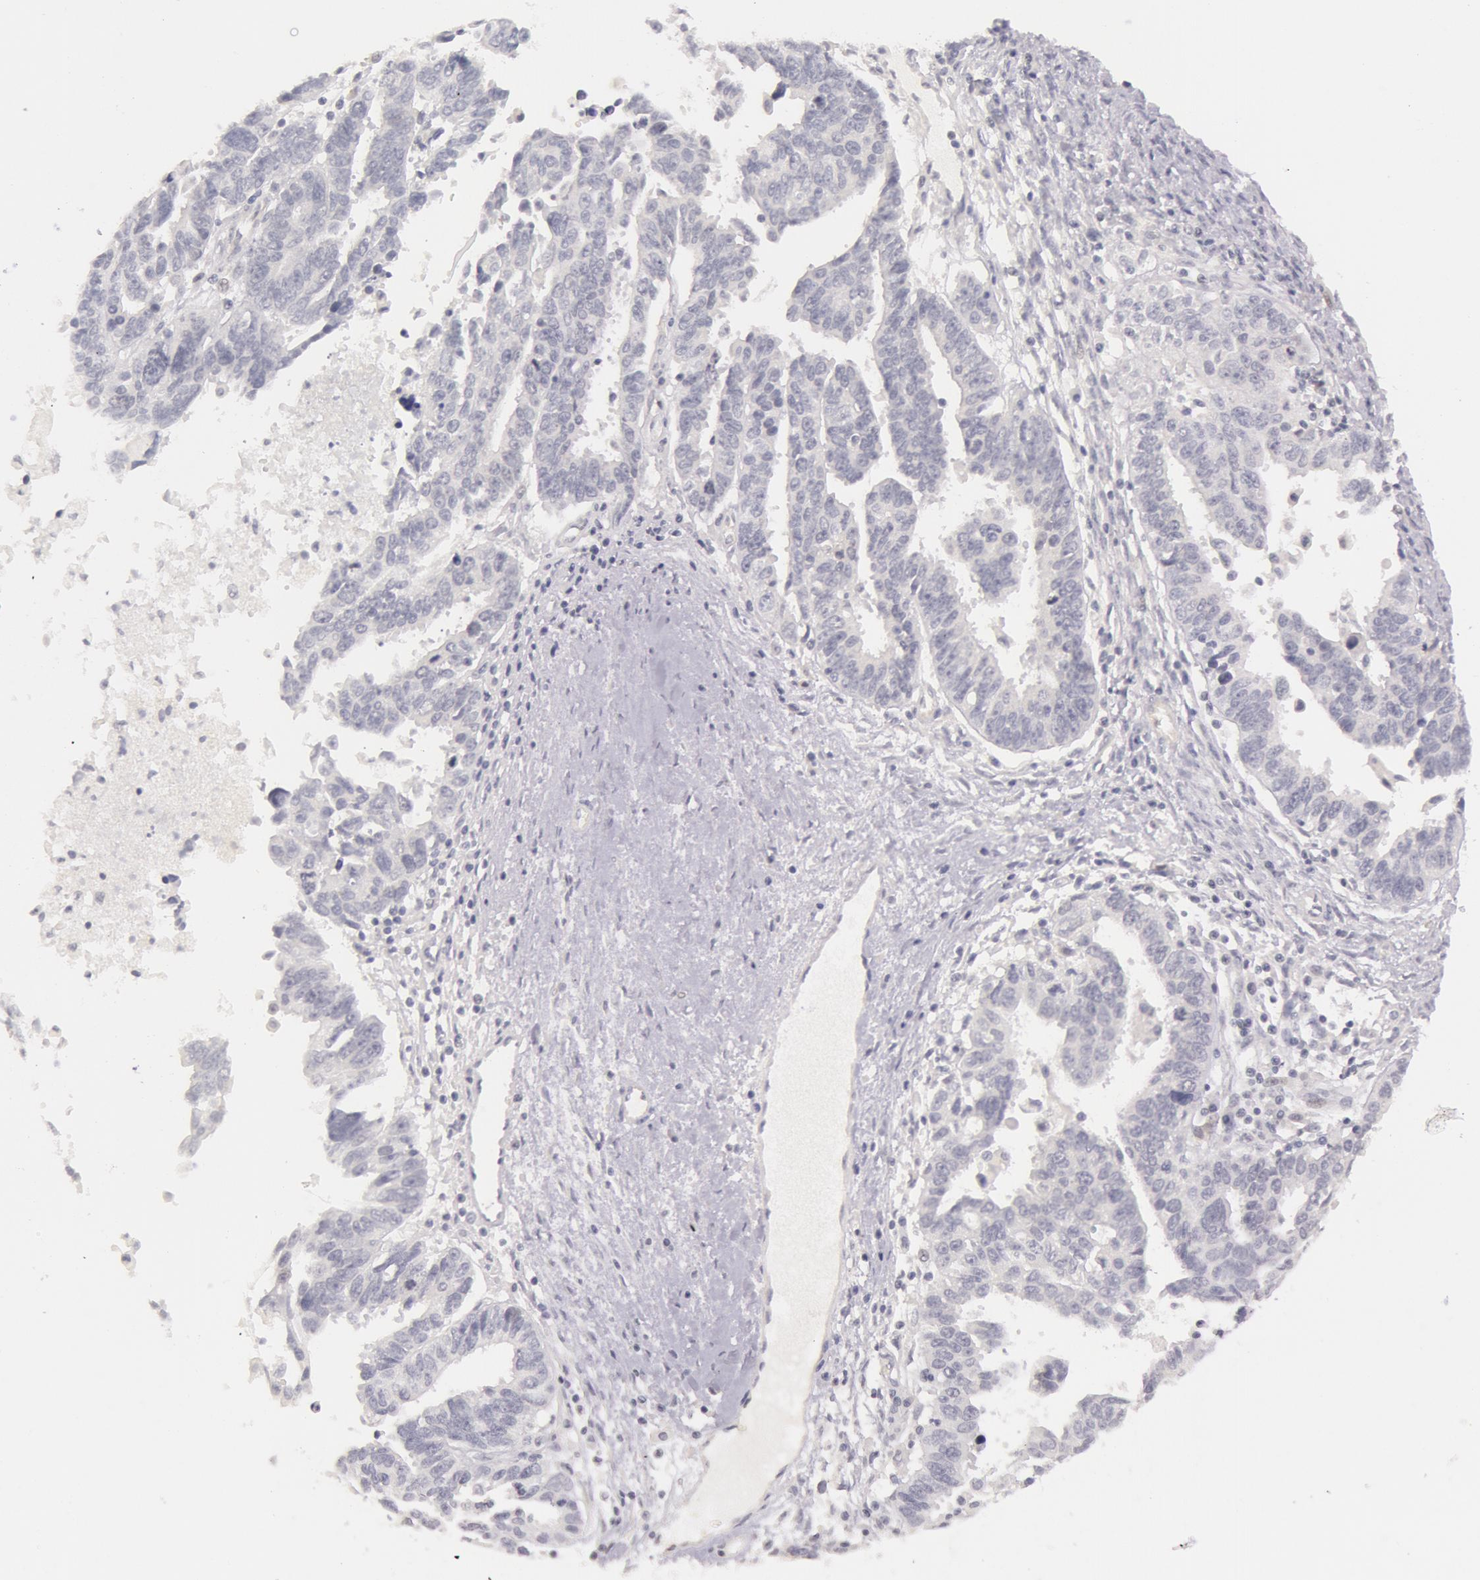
{"staining": {"intensity": "negative", "quantity": "none", "location": "none"}, "tissue": "ovarian cancer", "cell_type": "Tumor cells", "image_type": "cancer", "snomed": [{"axis": "morphology", "description": "Carcinoma, endometroid"}, {"axis": "morphology", "description": "Cystadenocarcinoma, serous, NOS"}, {"axis": "topography", "description": "Ovary"}], "caption": "This is an immunohistochemistry (IHC) micrograph of human endometroid carcinoma (ovarian). There is no expression in tumor cells.", "gene": "RBMY1F", "patient": {"sex": "female", "age": 45}}